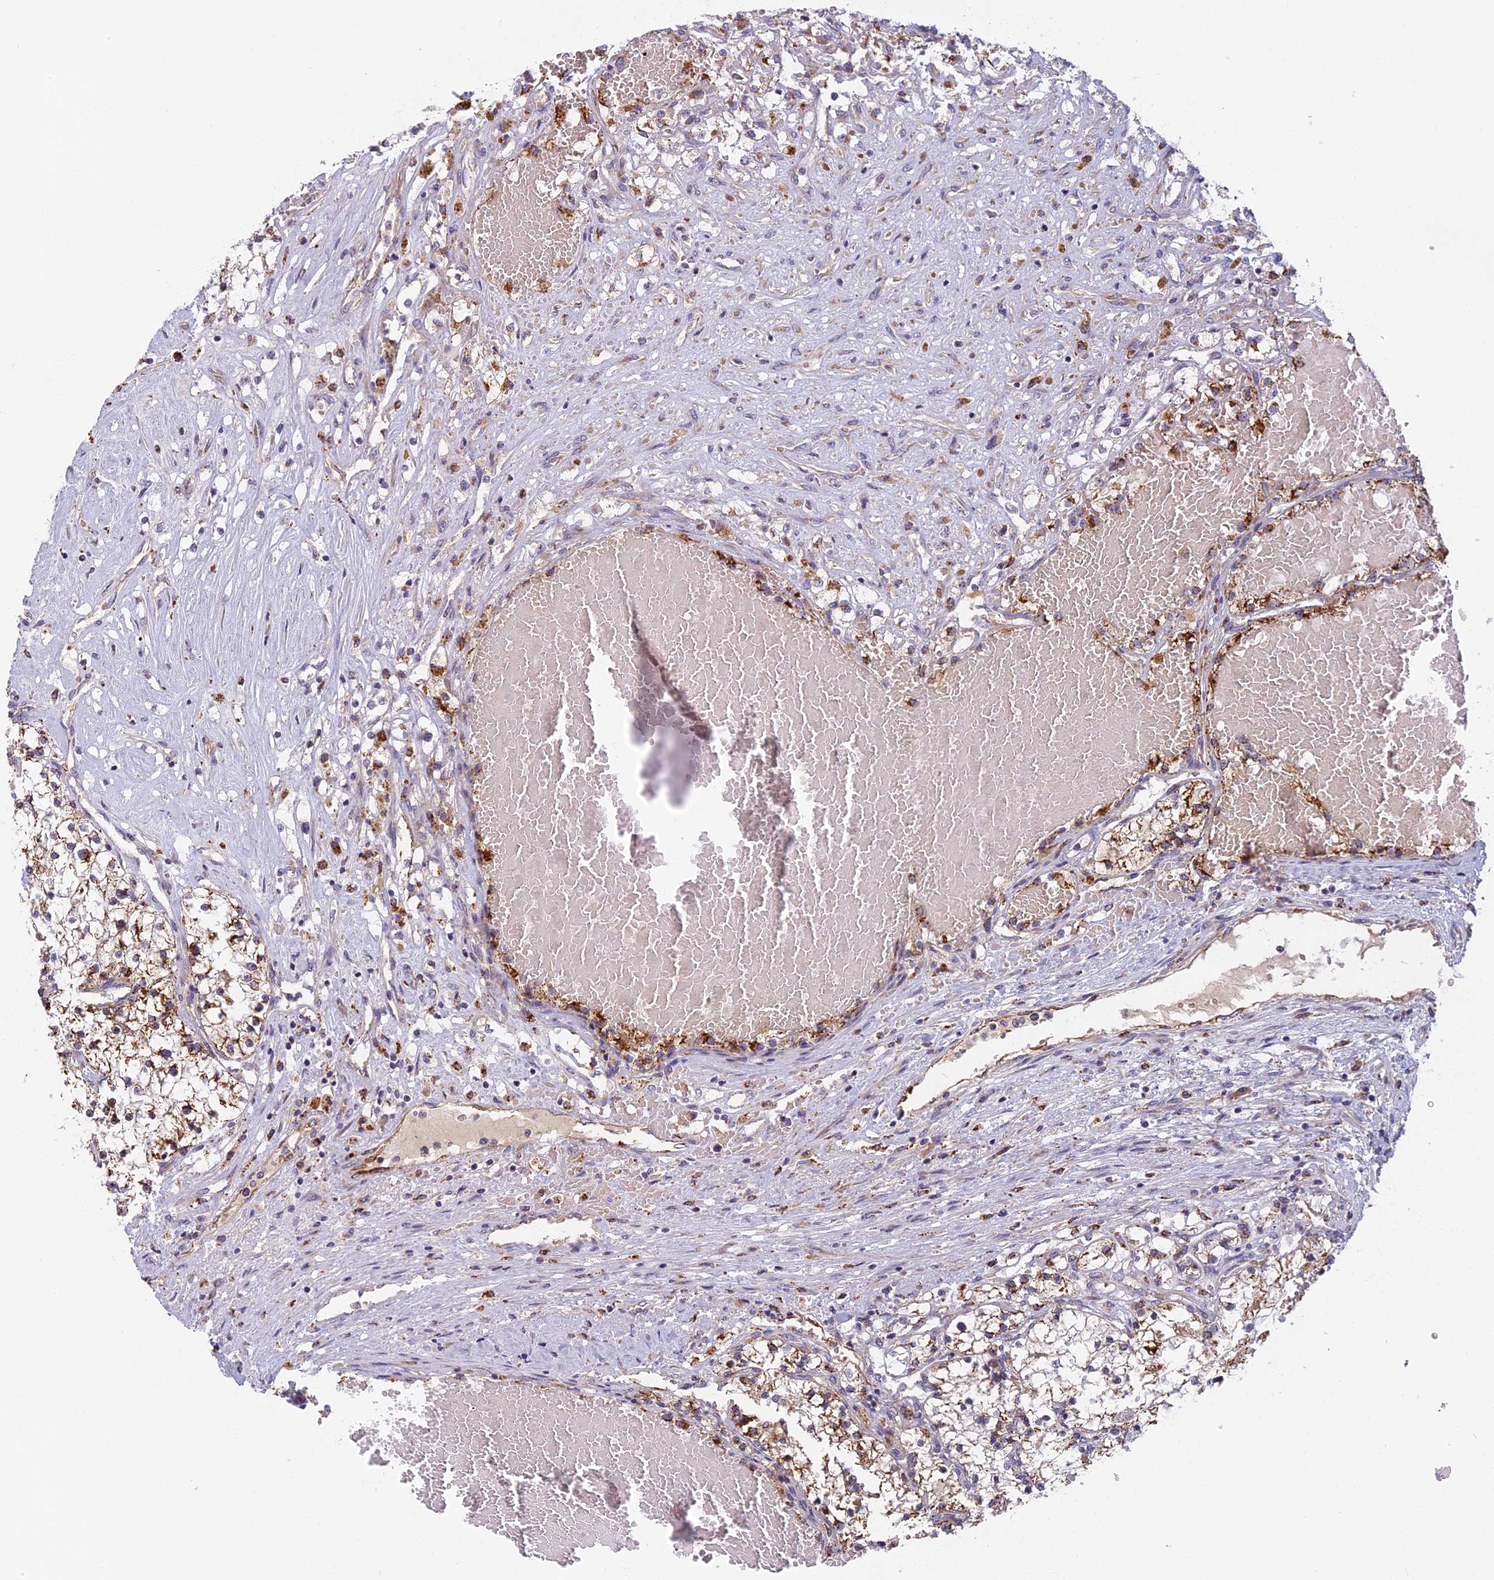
{"staining": {"intensity": "moderate", "quantity": ">75%", "location": "cytoplasmic/membranous"}, "tissue": "renal cancer", "cell_type": "Tumor cells", "image_type": "cancer", "snomed": [{"axis": "morphology", "description": "Normal tissue, NOS"}, {"axis": "morphology", "description": "Adenocarcinoma, NOS"}, {"axis": "topography", "description": "Kidney"}], "caption": "Immunohistochemistry (IHC) image of neoplastic tissue: human renal cancer (adenocarcinoma) stained using immunohistochemistry demonstrates medium levels of moderate protein expression localized specifically in the cytoplasmic/membranous of tumor cells, appearing as a cytoplasmic/membranous brown color.", "gene": "SEMA7A", "patient": {"sex": "male", "age": 68}}